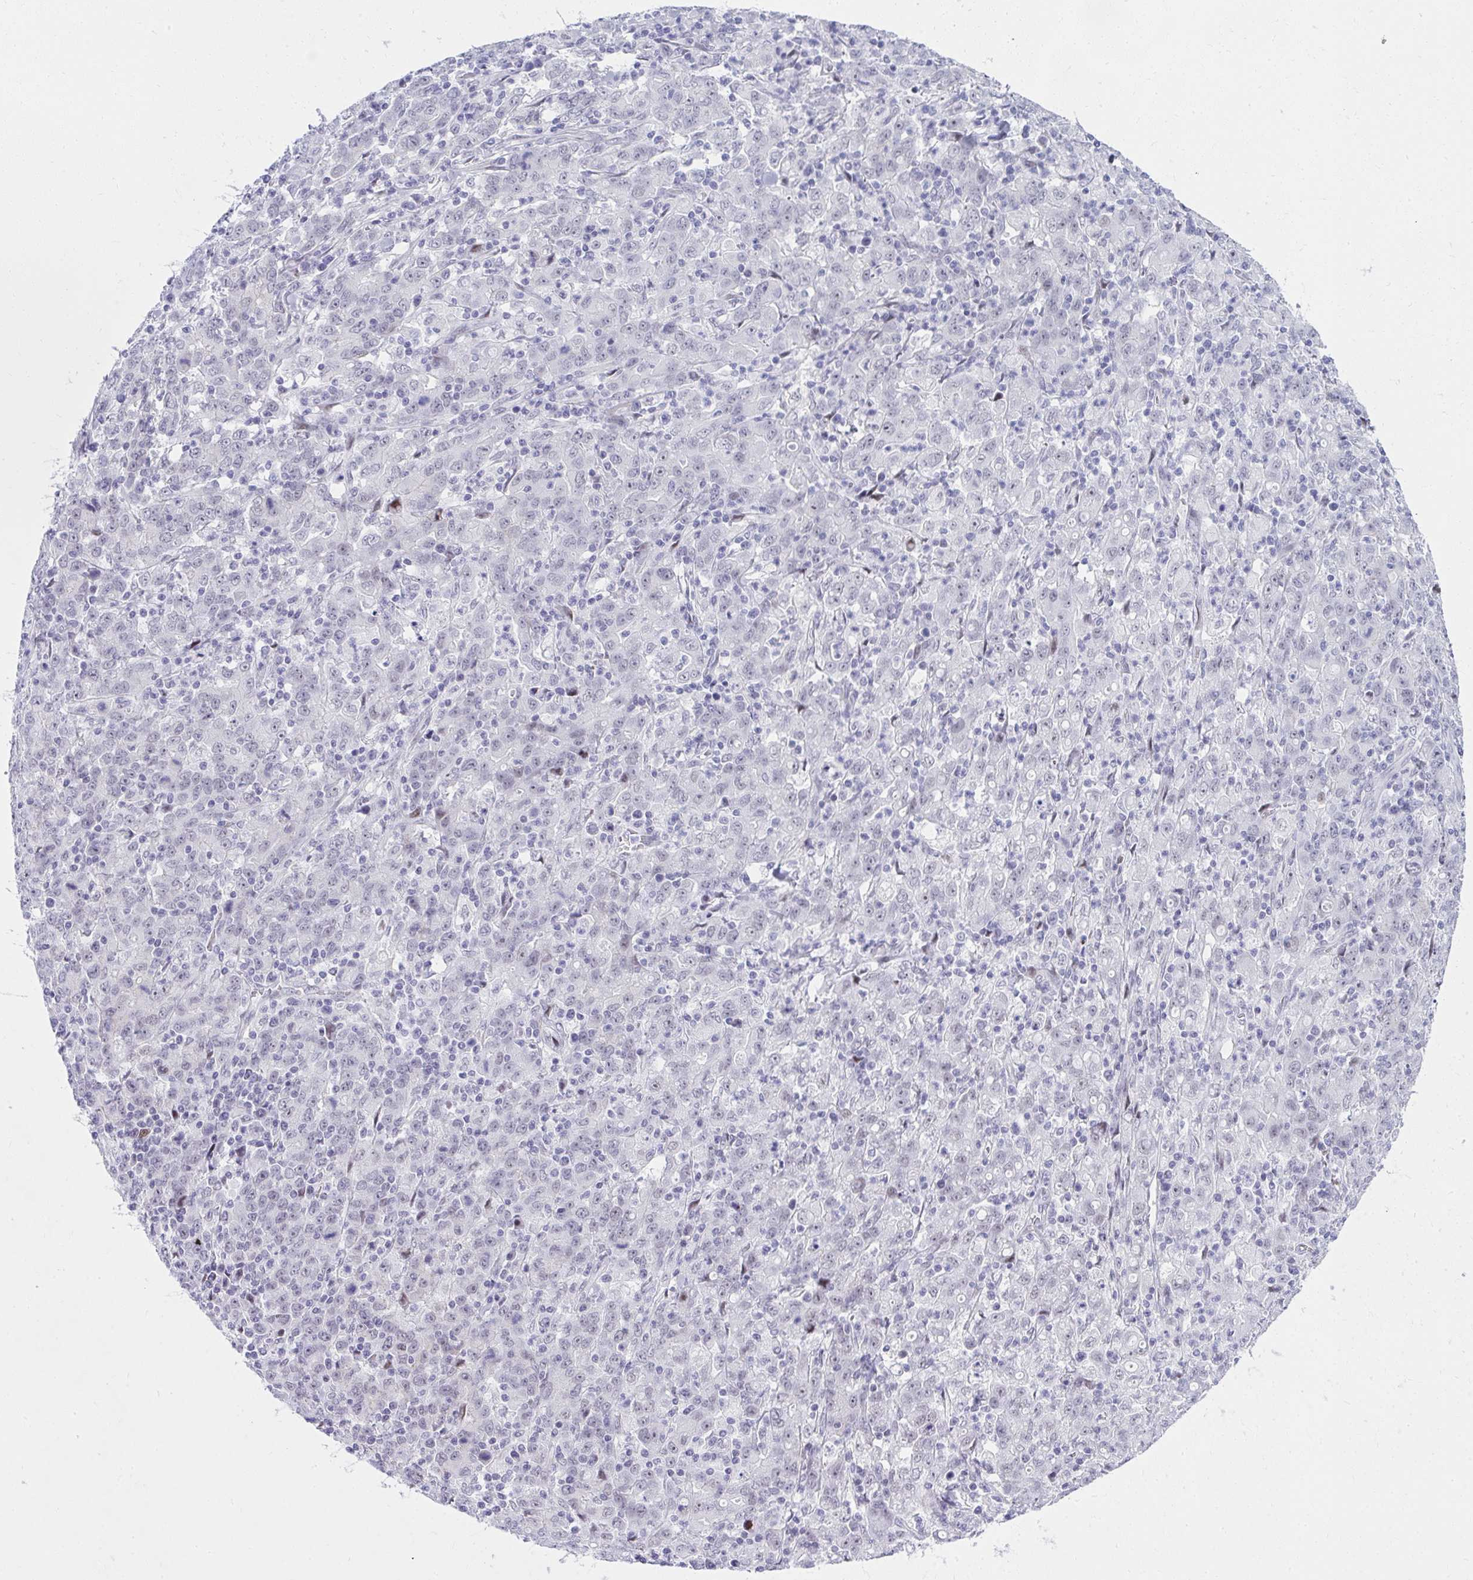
{"staining": {"intensity": "weak", "quantity": "<25%", "location": "nuclear"}, "tissue": "stomach cancer", "cell_type": "Tumor cells", "image_type": "cancer", "snomed": [{"axis": "morphology", "description": "Adenocarcinoma, NOS"}, {"axis": "topography", "description": "Stomach, upper"}], "caption": "Human adenocarcinoma (stomach) stained for a protein using immunohistochemistry reveals no staining in tumor cells.", "gene": "GLDN", "patient": {"sex": "male", "age": 69}}